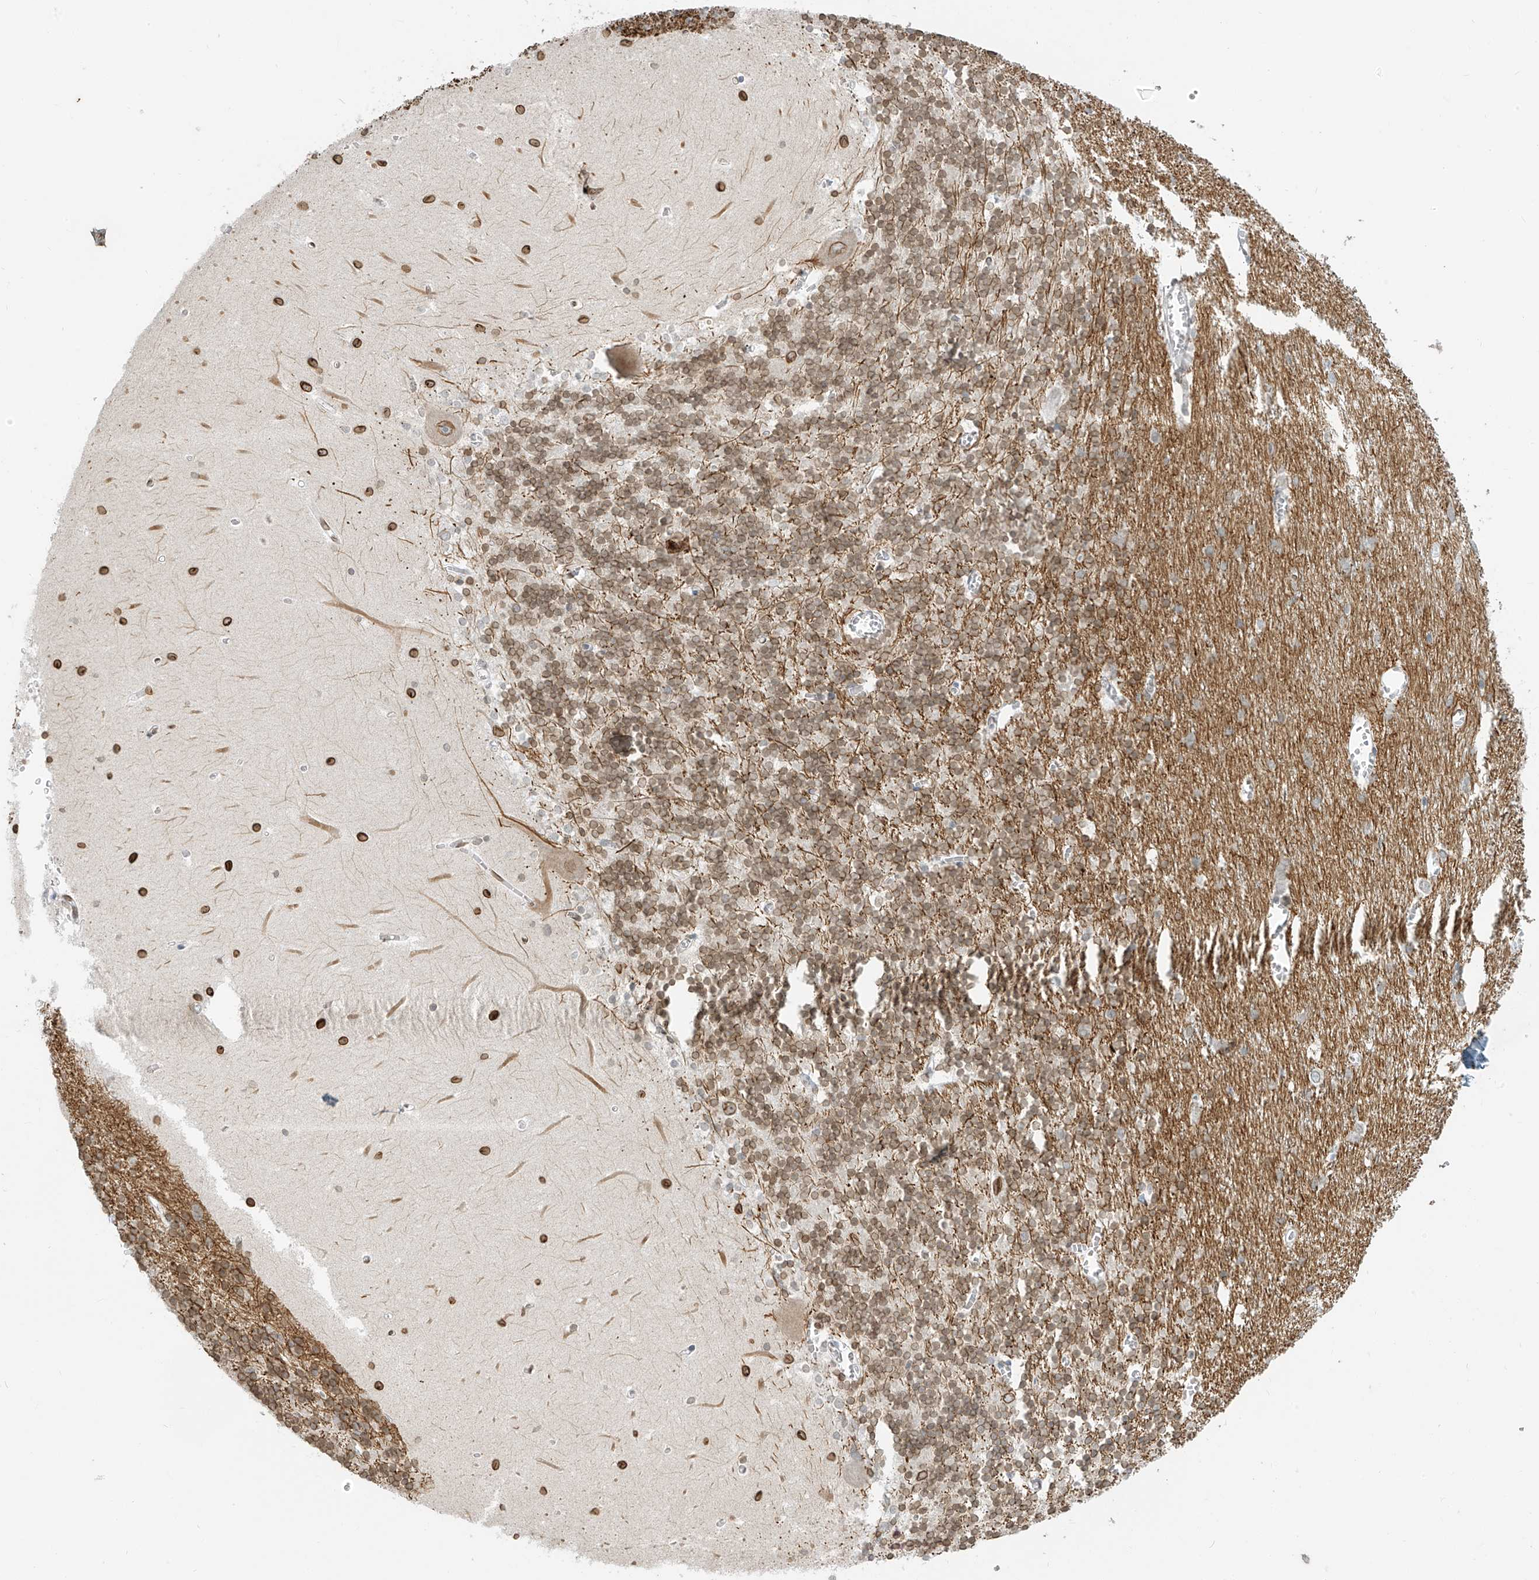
{"staining": {"intensity": "moderate", "quantity": ">75%", "location": "cytoplasmic/membranous,nuclear"}, "tissue": "cerebellum", "cell_type": "Cells in granular layer", "image_type": "normal", "snomed": [{"axis": "morphology", "description": "Normal tissue, NOS"}, {"axis": "topography", "description": "Cerebellum"}], "caption": "Immunohistochemical staining of benign cerebellum displays medium levels of moderate cytoplasmic/membranous,nuclear staining in approximately >75% of cells in granular layer. (brown staining indicates protein expression, while blue staining denotes nuclei).", "gene": "OSBPL7", "patient": {"sex": "male", "age": 37}}